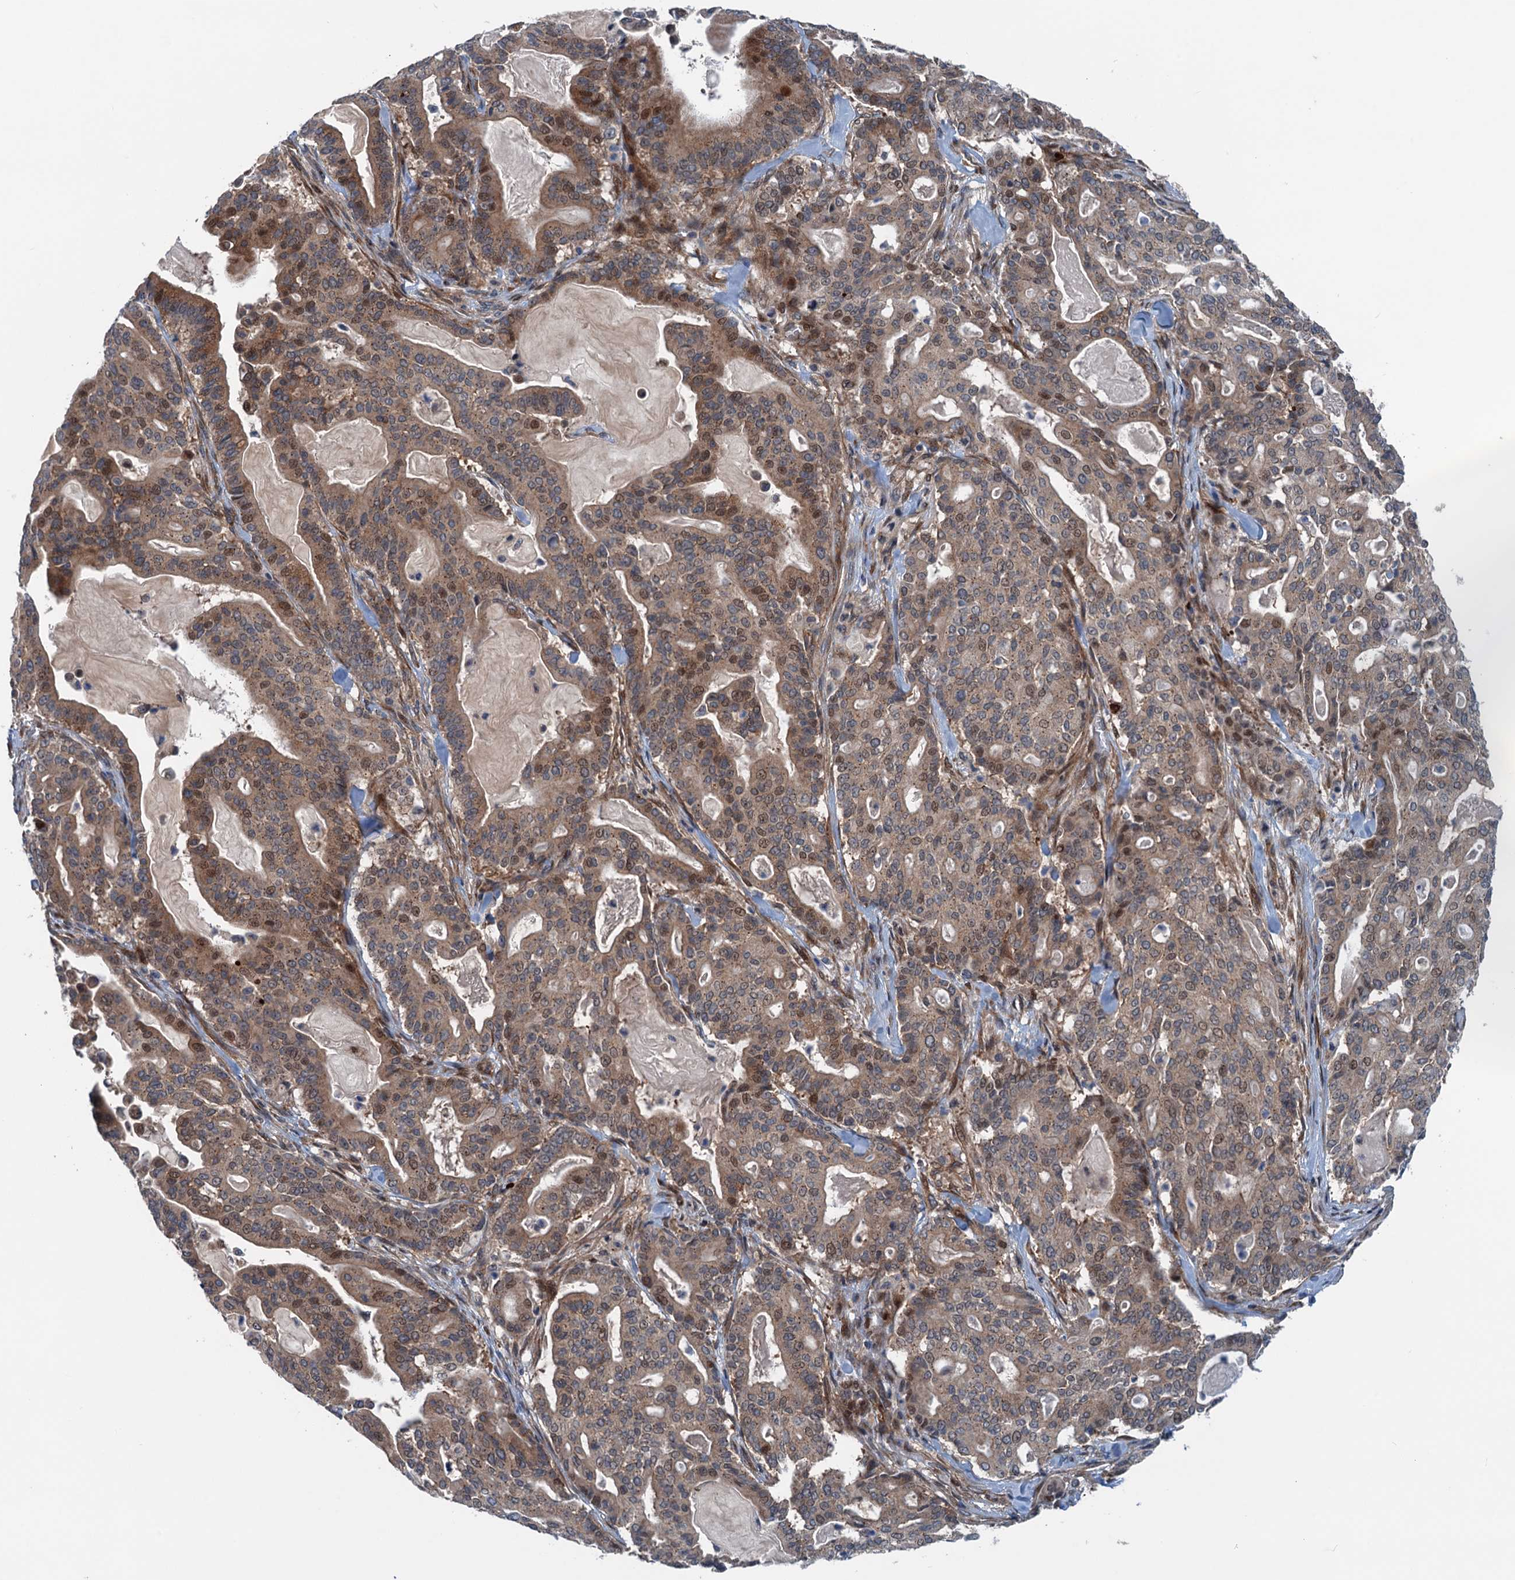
{"staining": {"intensity": "moderate", "quantity": ">75%", "location": "cytoplasmic/membranous,nuclear"}, "tissue": "pancreatic cancer", "cell_type": "Tumor cells", "image_type": "cancer", "snomed": [{"axis": "morphology", "description": "Adenocarcinoma, NOS"}, {"axis": "topography", "description": "Pancreas"}], "caption": "Protein expression analysis of human pancreatic adenocarcinoma reveals moderate cytoplasmic/membranous and nuclear positivity in approximately >75% of tumor cells. Using DAB (brown) and hematoxylin (blue) stains, captured at high magnification using brightfield microscopy.", "gene": "DYNC2I2", "patient": {"sex": "male", "age": 63}}